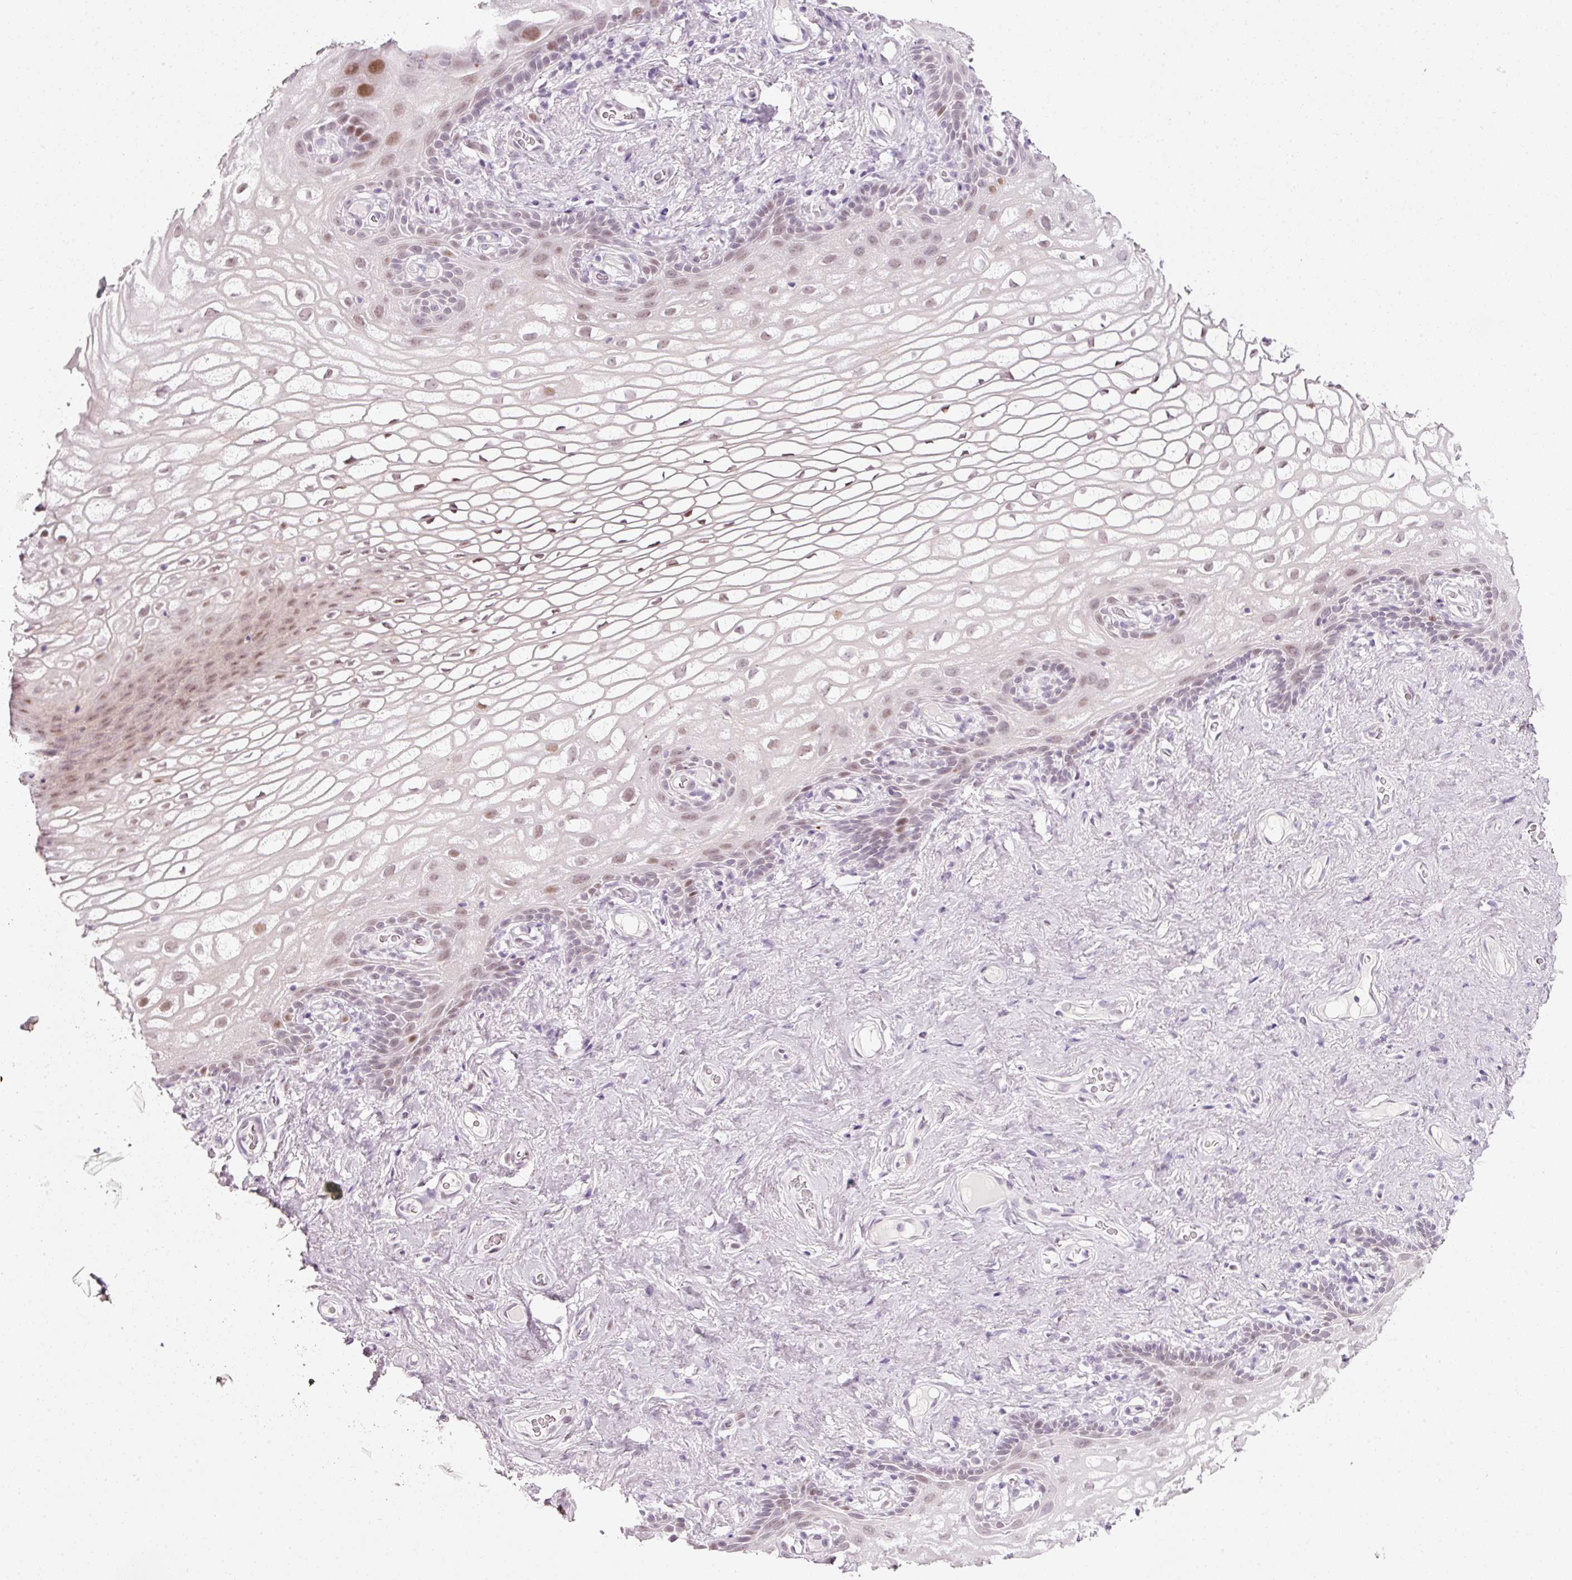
{"staining": {"intensity": "moderate", "quantity": "<25%", "location": "nuclear"}, "tissue": "vagina", "cell_type": "Squamous epithelial cells", "image_type": "normal", "snomed": [{"axis": "morphology", "description": "Normal tissue, NOS"}, {"axis": "topography", "description": "Vagina"}, {"axis": "topography", "description": "Peripheral nerve tissue"}], "caption": "IHC image of unremarkable vagina: vagina stained using IHC reveals low levels of moderate protein expression localized specifically in the nuclear of squamous epithelial cells, appearing as a nuclear brown color.", "gene": "ANKRD20A1", "patient": {"sex": "female", "age": 71}}